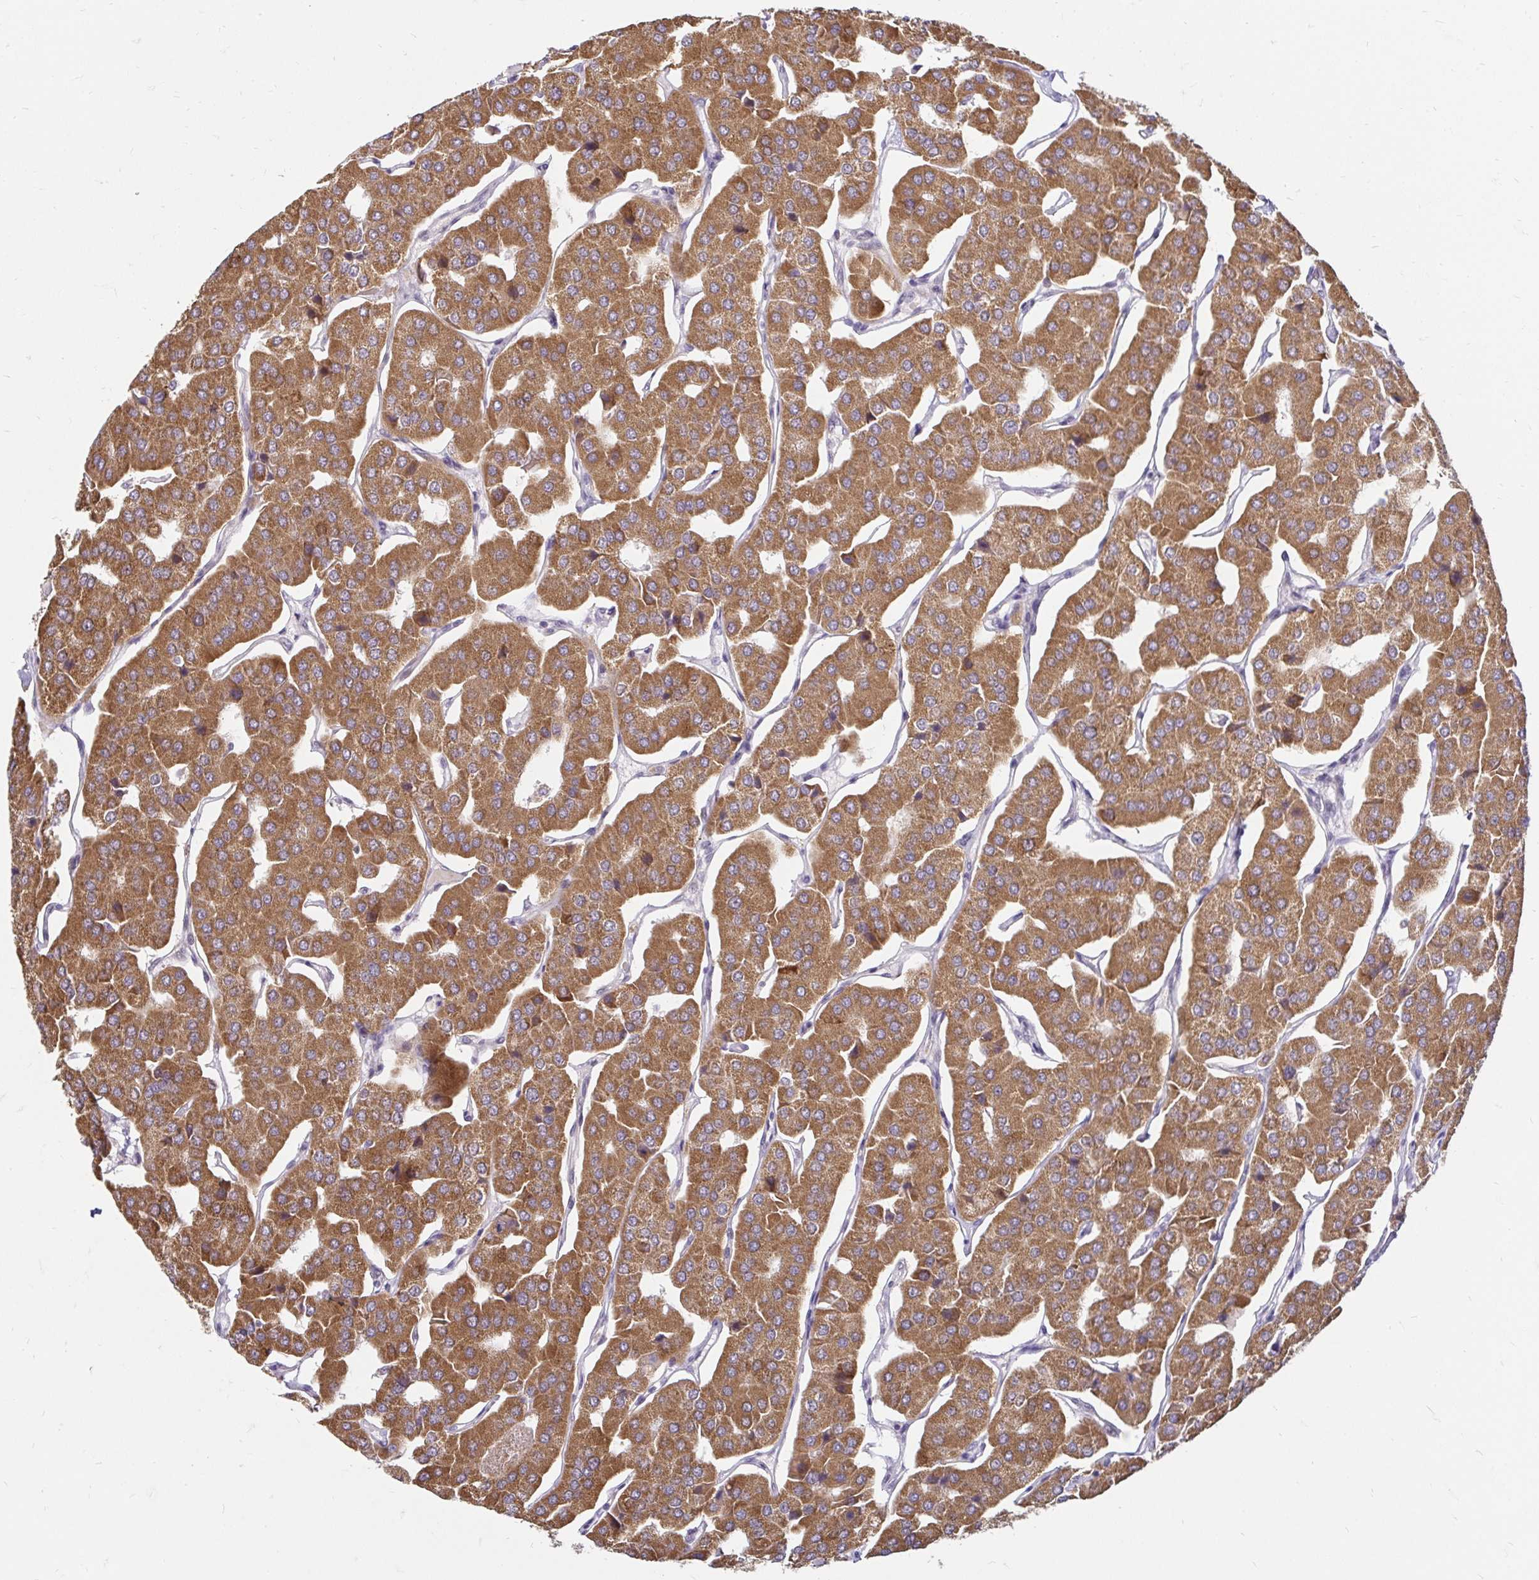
{"staining": {"intensity": "strong", "quantity": ">75%", "location": "cytoplasmic/membranous"}, "tissue": "parathyroid gland", "cell_type": "Glandular cells", "image_type": "normal", "snomed": [{"axis": "morphology", "description": "Normal tissue, NOS"}, {"axis": "morphology", "description": "Adenoma, NOS"}, {"axis": "topography", "description": "Parathyroid gland"}], "caption": "Strong cytoplasmic/membranous protein expression is present in about >75% of glandular cells in parathyroid gland.", "gene": "TIMM50", "patient": {"sex": "female", "age": 86}}